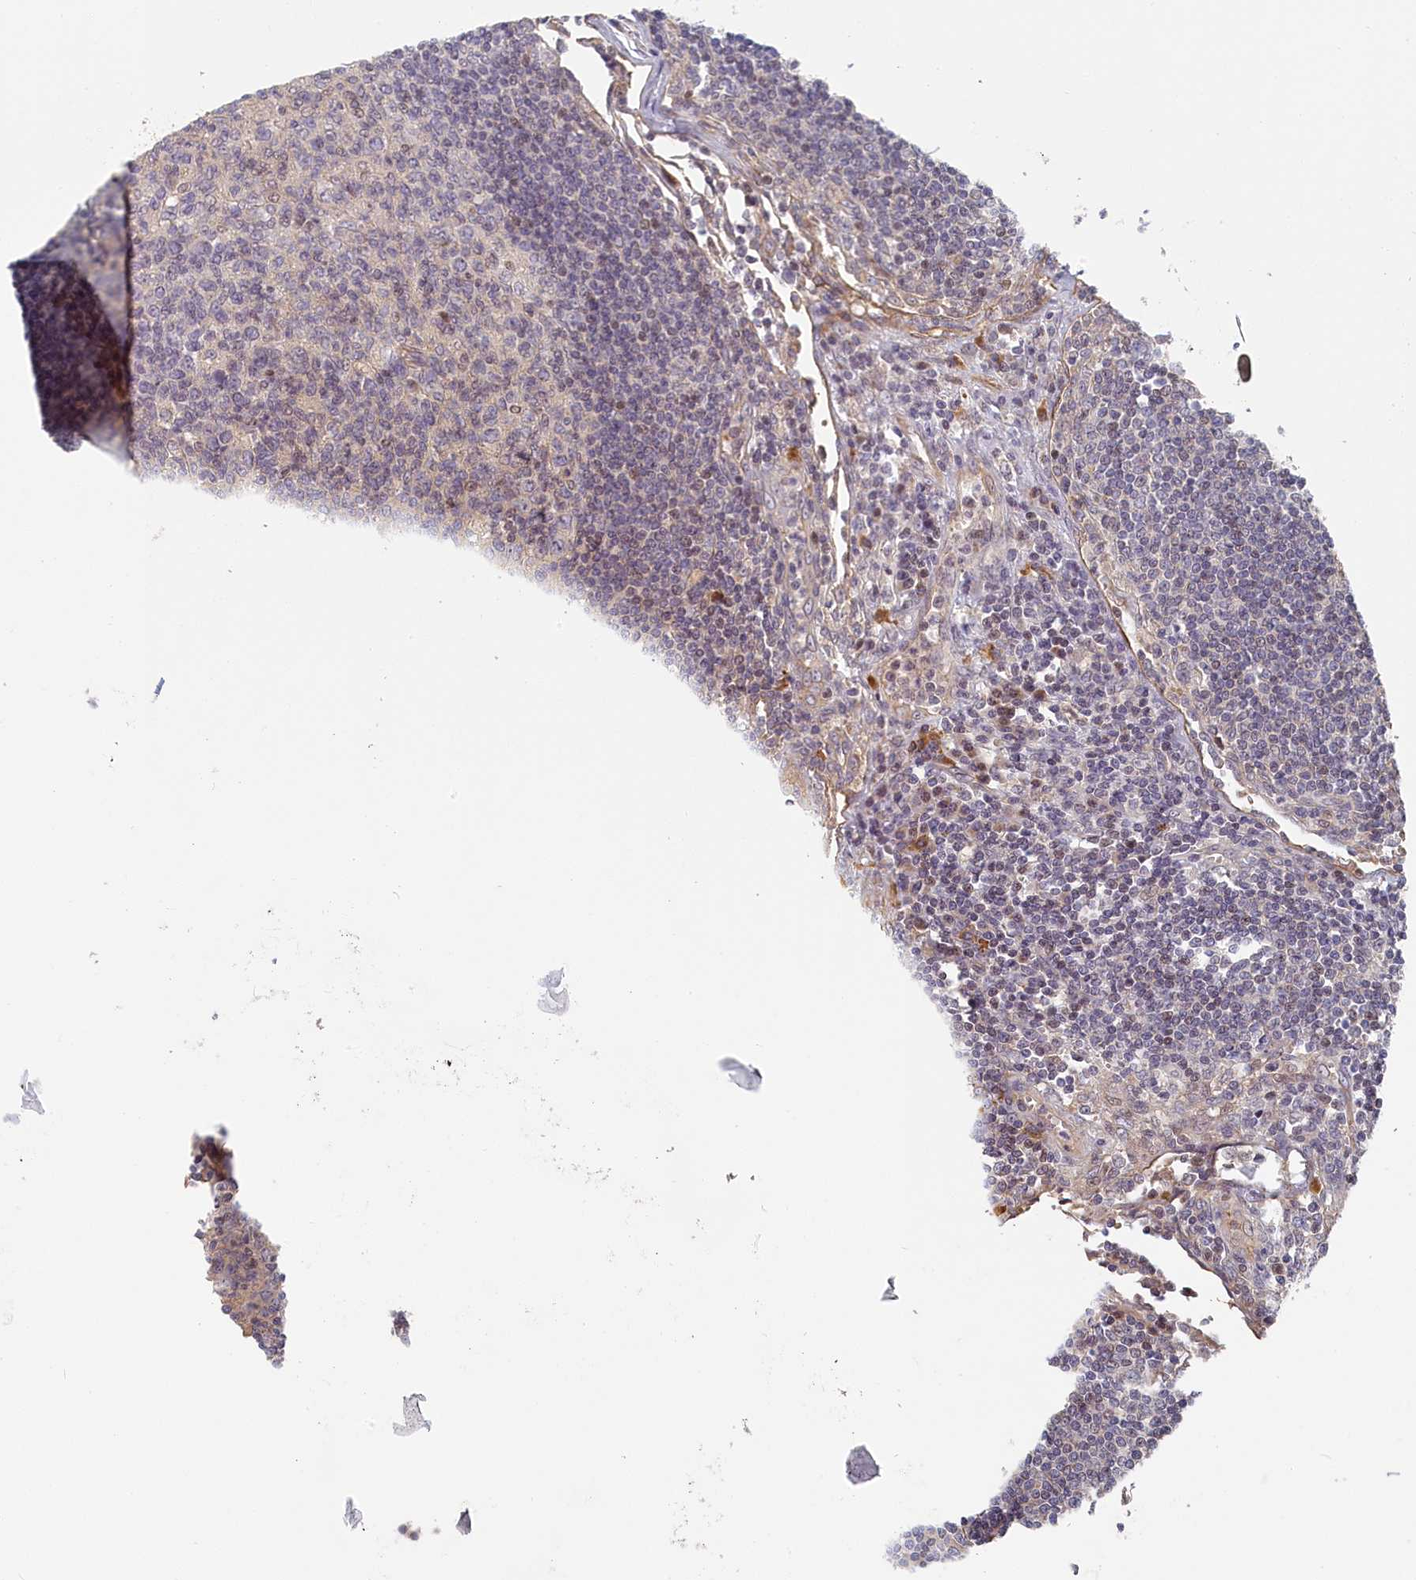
{"staining": {"intensity": "negative", "quantity": "none", "location": "none"}, "tissue": "lymph node", "cell_type": "Germinal center cells", "image_type": "normal", "snomed": [{"axis": "morphology", "description": "Normal tissue, NOS"}, {"axis": "topography", "description": "Lymph node"}], "caption": "Germinal center cells show no significant protein positivity in unremarkable lymph node.", "gene": "INTS4", "patient": {"sex": "female", "age": 73}}